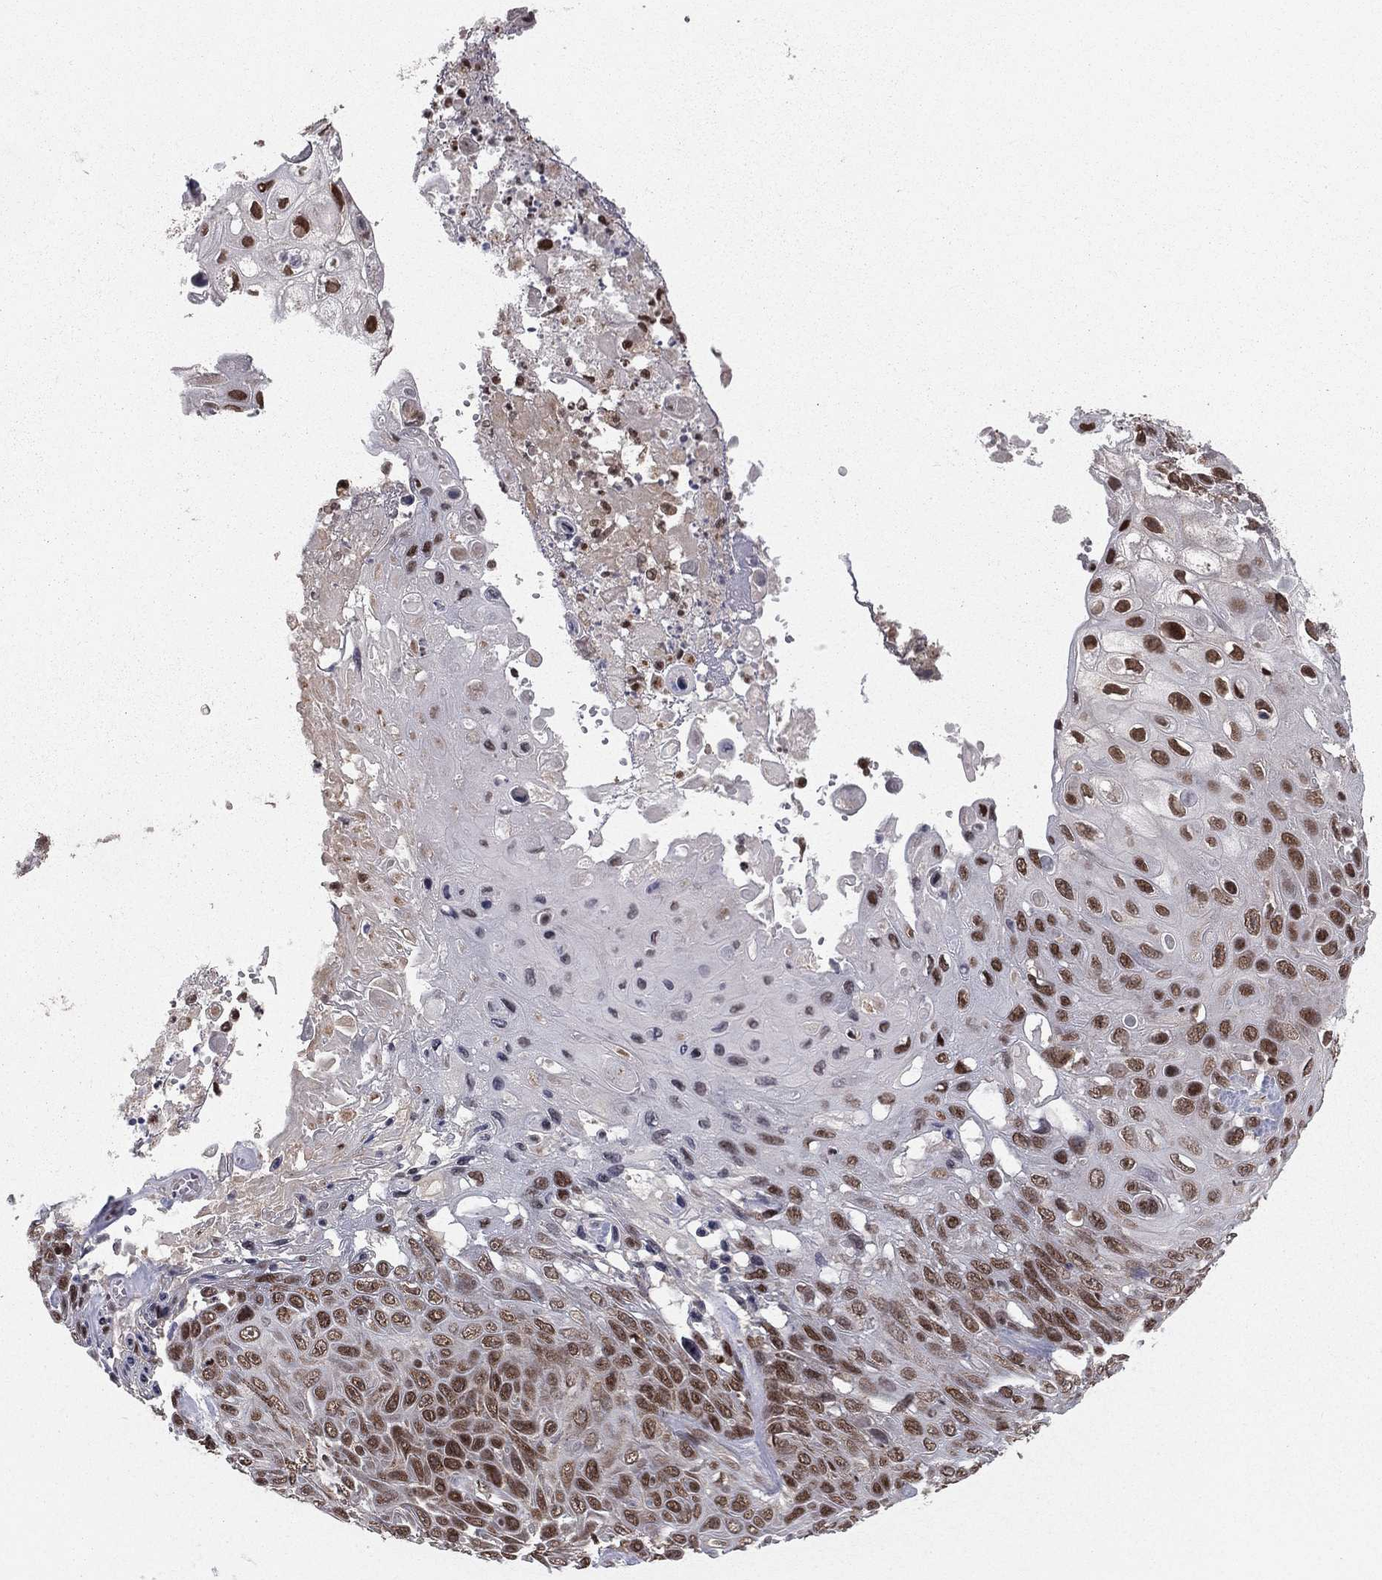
{"staining": {"intensity": "strong", "quantity": ">75%", "location": "nuclear"}, "tissue": "skin cancer", "cell_type": "Tumor cells", "image_type": "cancer", "snomed": [{"axis": "morphology", "description": "Squamous cell carcinoma, NOS"}, {"axis": "topography", "description": "Skin"}], "caption": "Squamous cell carcinoma (skin) stained with a protein marker reveals strong staining in tumor cells.", "gene": "NFYB", "patient": {"sex": "male", "age": 82}}